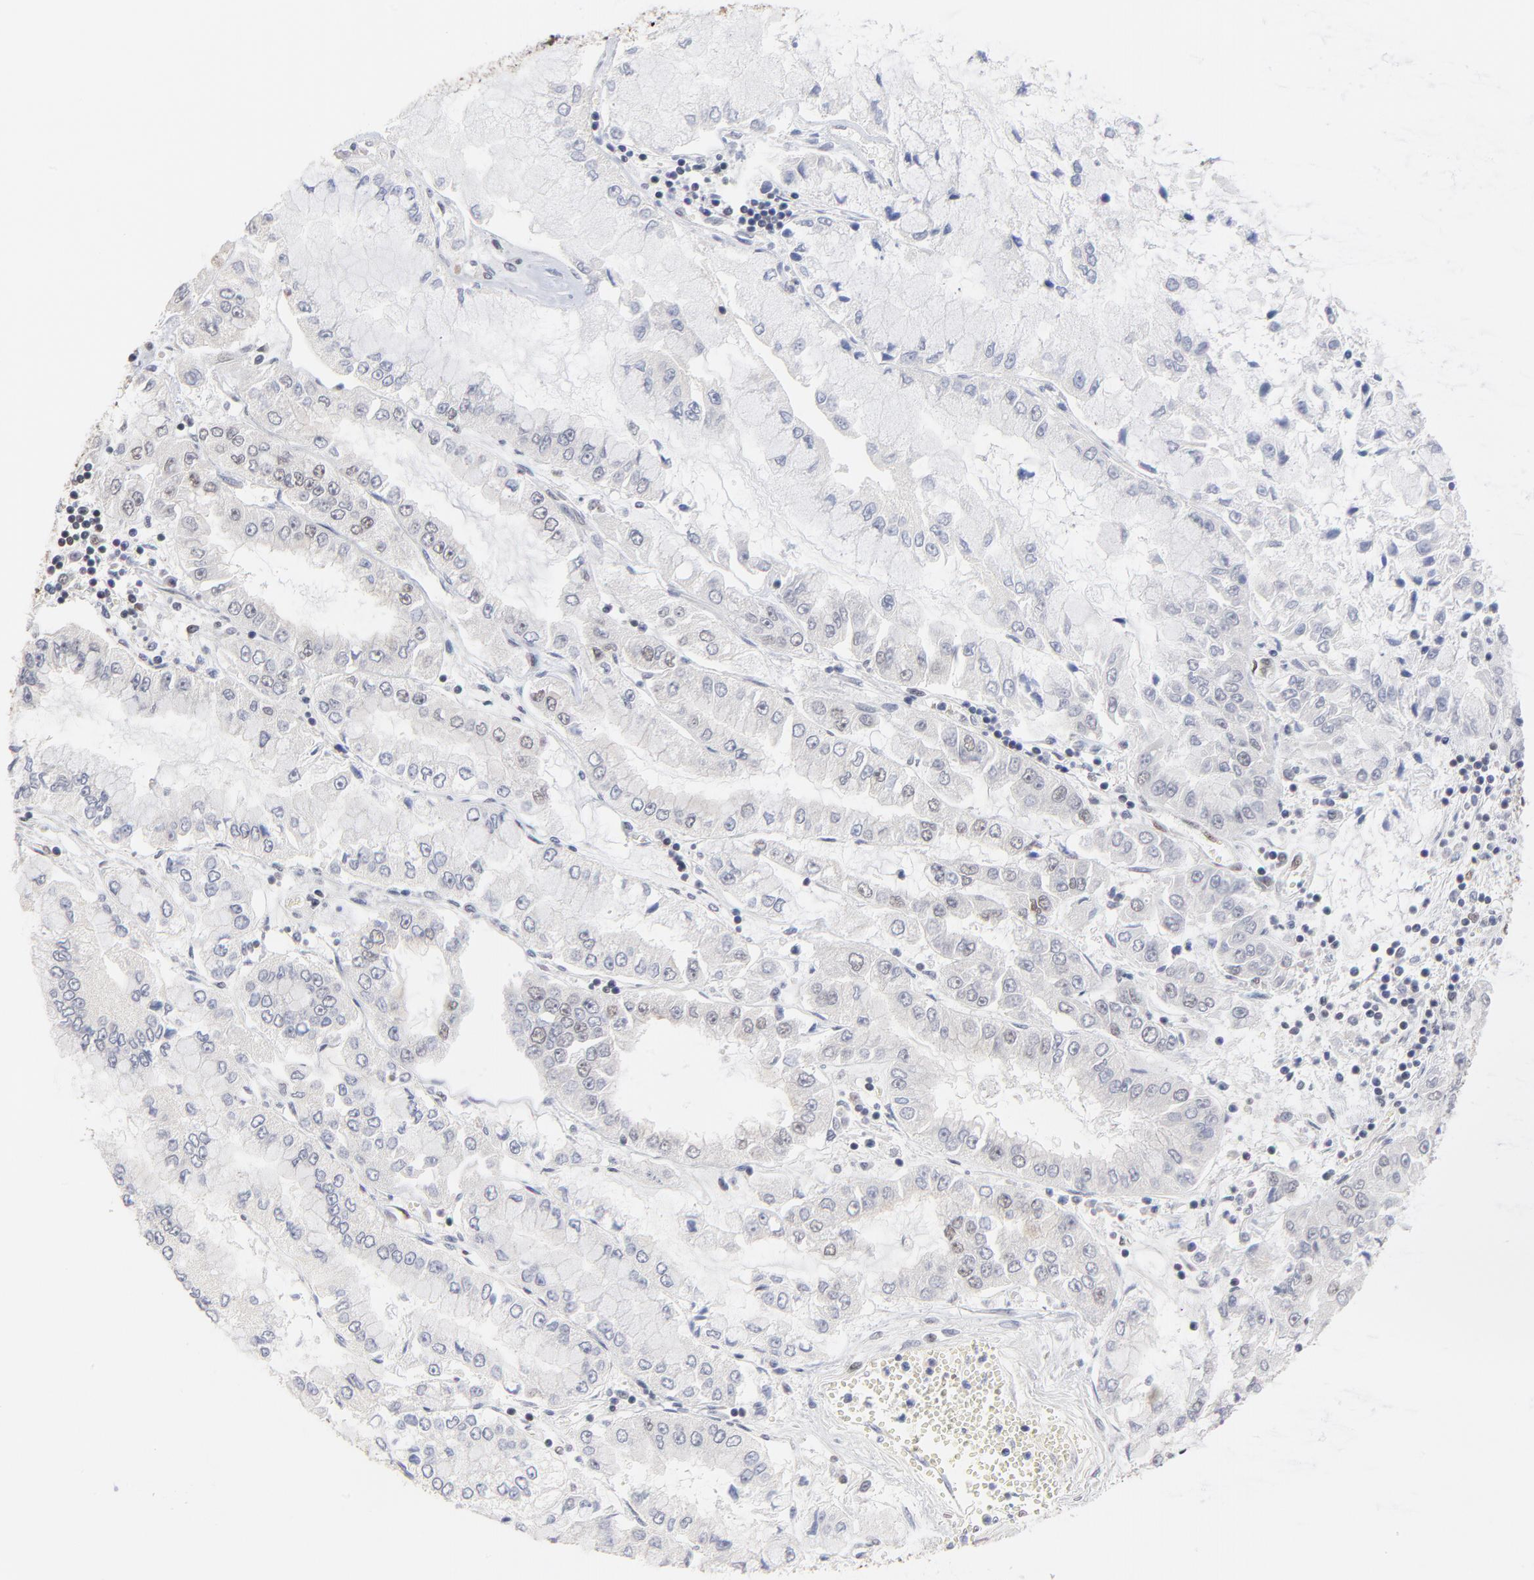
{"staining": {"intensity": "negative", "quantity": "none", "location": "none"}, "tissue": "liver cancer", "cell_type": "Tumor cells", "image_type": "cancer", "snomed": [{"axis": "morphology", "description": "Cholangiocarcinoma"}, {"axis": "topography", "description": "Liver"}], "caption": "Liver cholangiocarcinoma stained for a protein using immunohistochemistry displays no staining tumor cells.", "gene": "OGFOD1", "patient": {"sex": "female", "age": 79}}